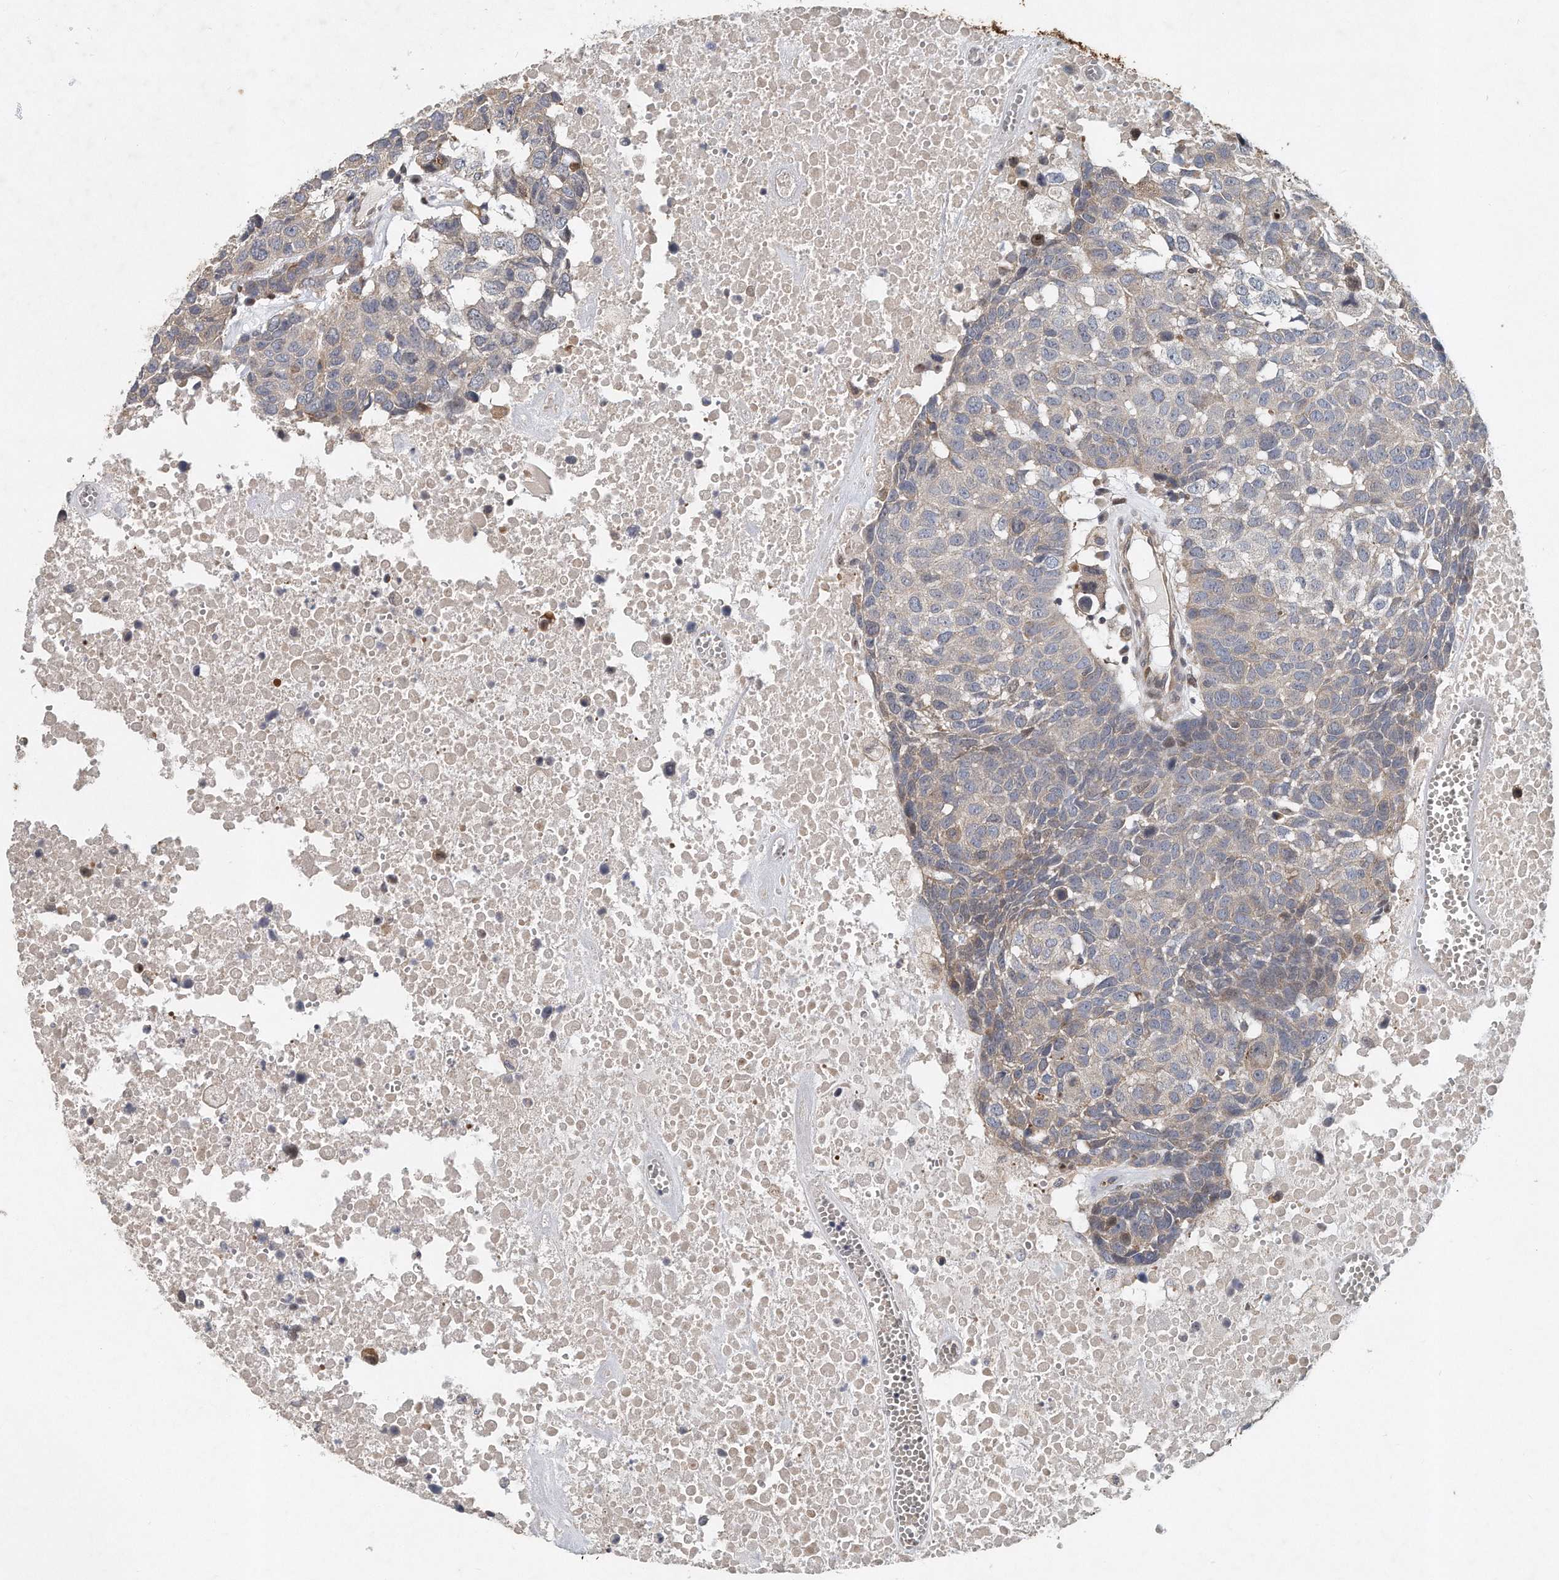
{"staining": {"intensity": "weak", "quantity": "<25%", "location": "cytoplasmic/membranous"}, "tissue": "head and neck cancer", "cell_type": "Tumor cells", "image_type": "cancer", "snomed": [{"axis": "morphology", "description": "Squamous cell carcinoma, NOS"}, {"axis": "topography", "description": "Head-Neck"}], "caption": "An immunohistochemistry (IHC) micrograph of head and neck cancer is shown. There is no staining in tumor cells of head and neck cancer.", "gene": "PCDH8", "patient": {"sex": "male", "age": 66}}